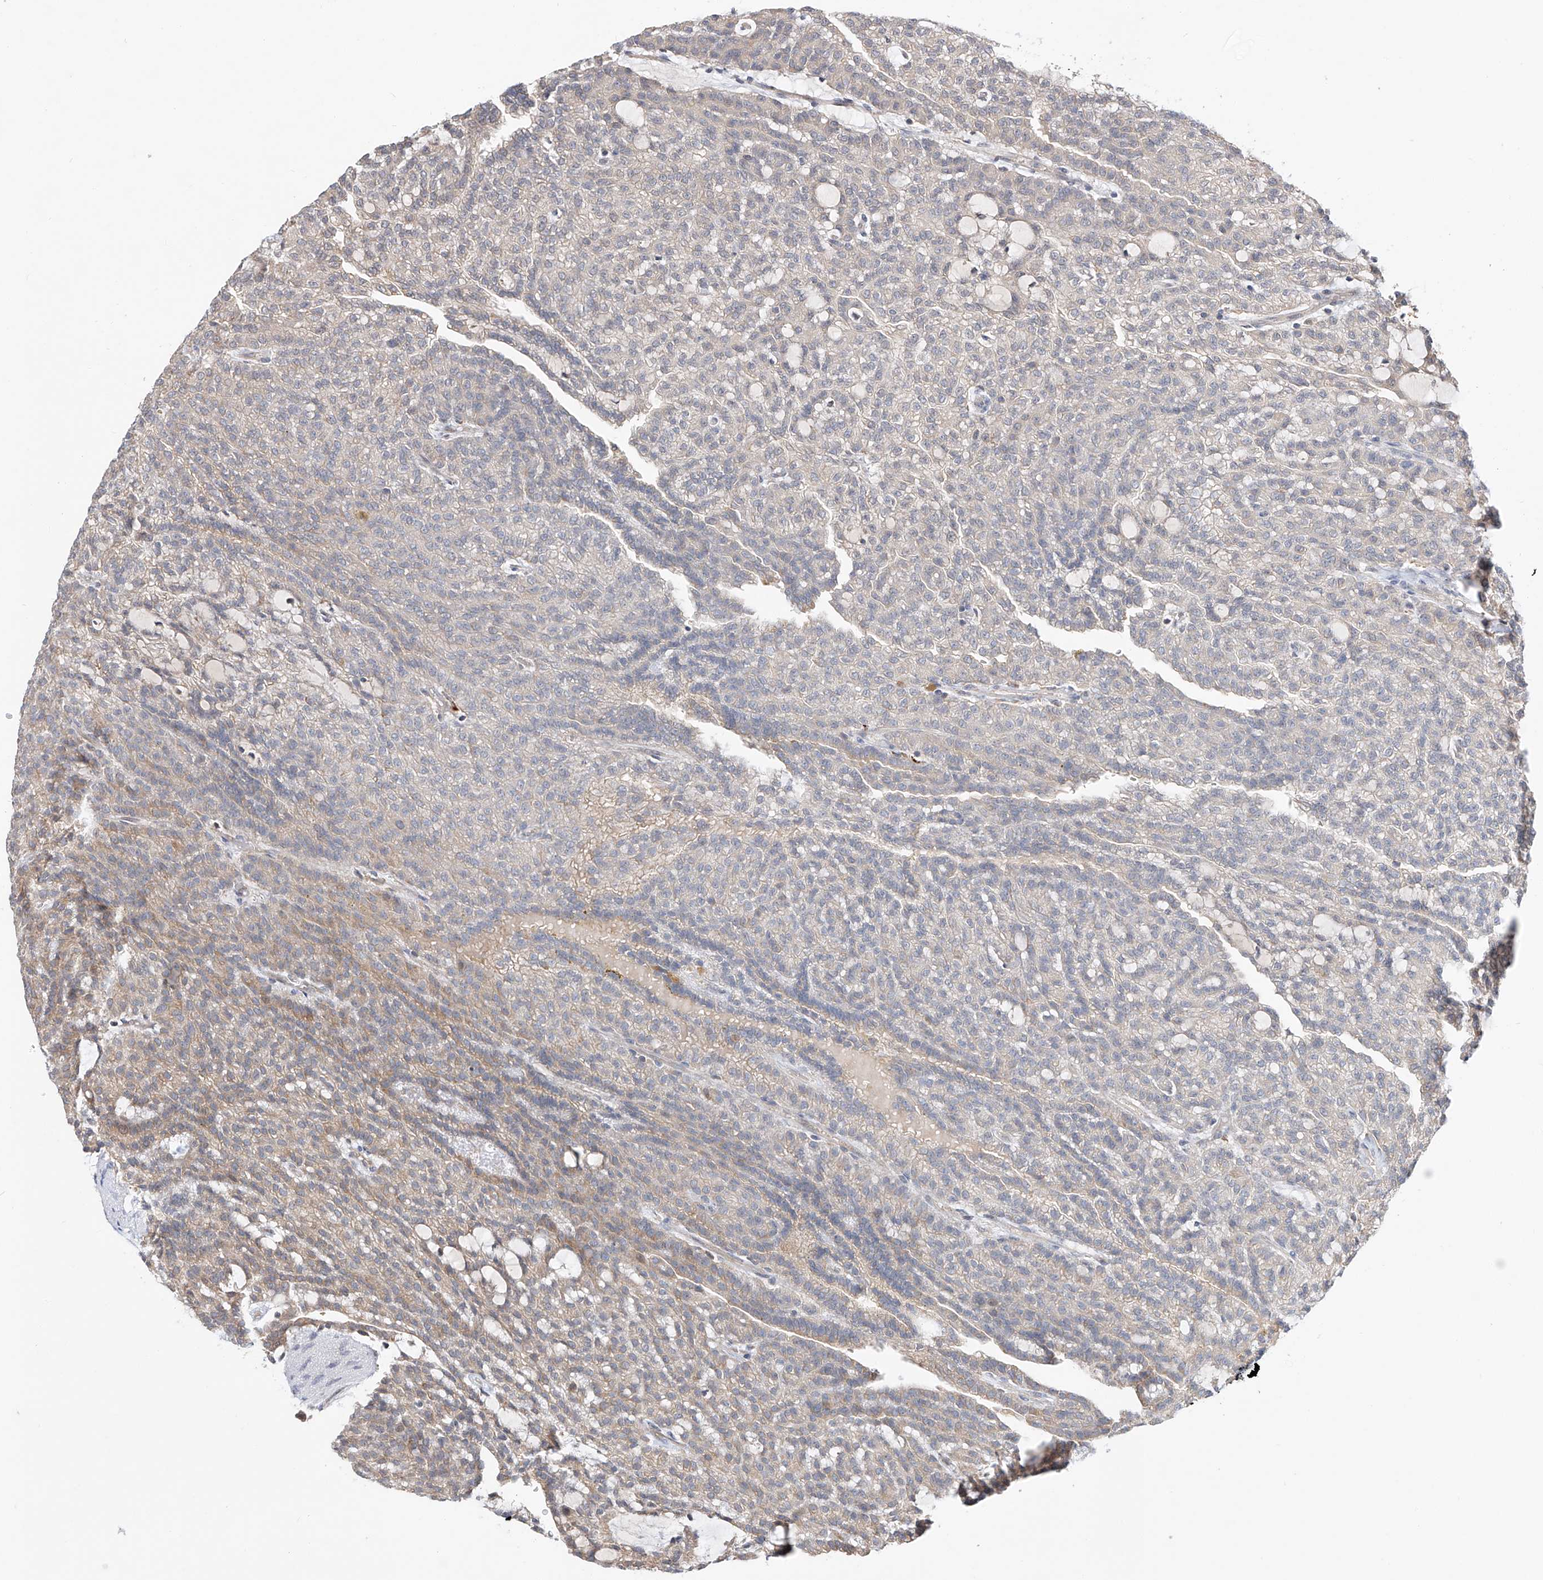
{"staining": {"intensity": "moderate", "quantity": "<25%", "location": "cytoplasmic/membranous"}, "tissue": "renal cancer", "cell_type": "Tumor cells", "image_type": "cancer", "snomed": [{"axis": "morphology", "description": "Adenocarcinoma, NOS"}, {"axis": "topography", "description": "Kidney"}], "caption": "DAB (3,3'-diaminobenzidine) immunohistochemical staining of adenocarcinoma (renal) shows moderate cytoplasmic/membranous protein staining in about <25% of tumor cells.", "gene": "DIRAS3", "patient": {"sex": "male", "age": 63}}